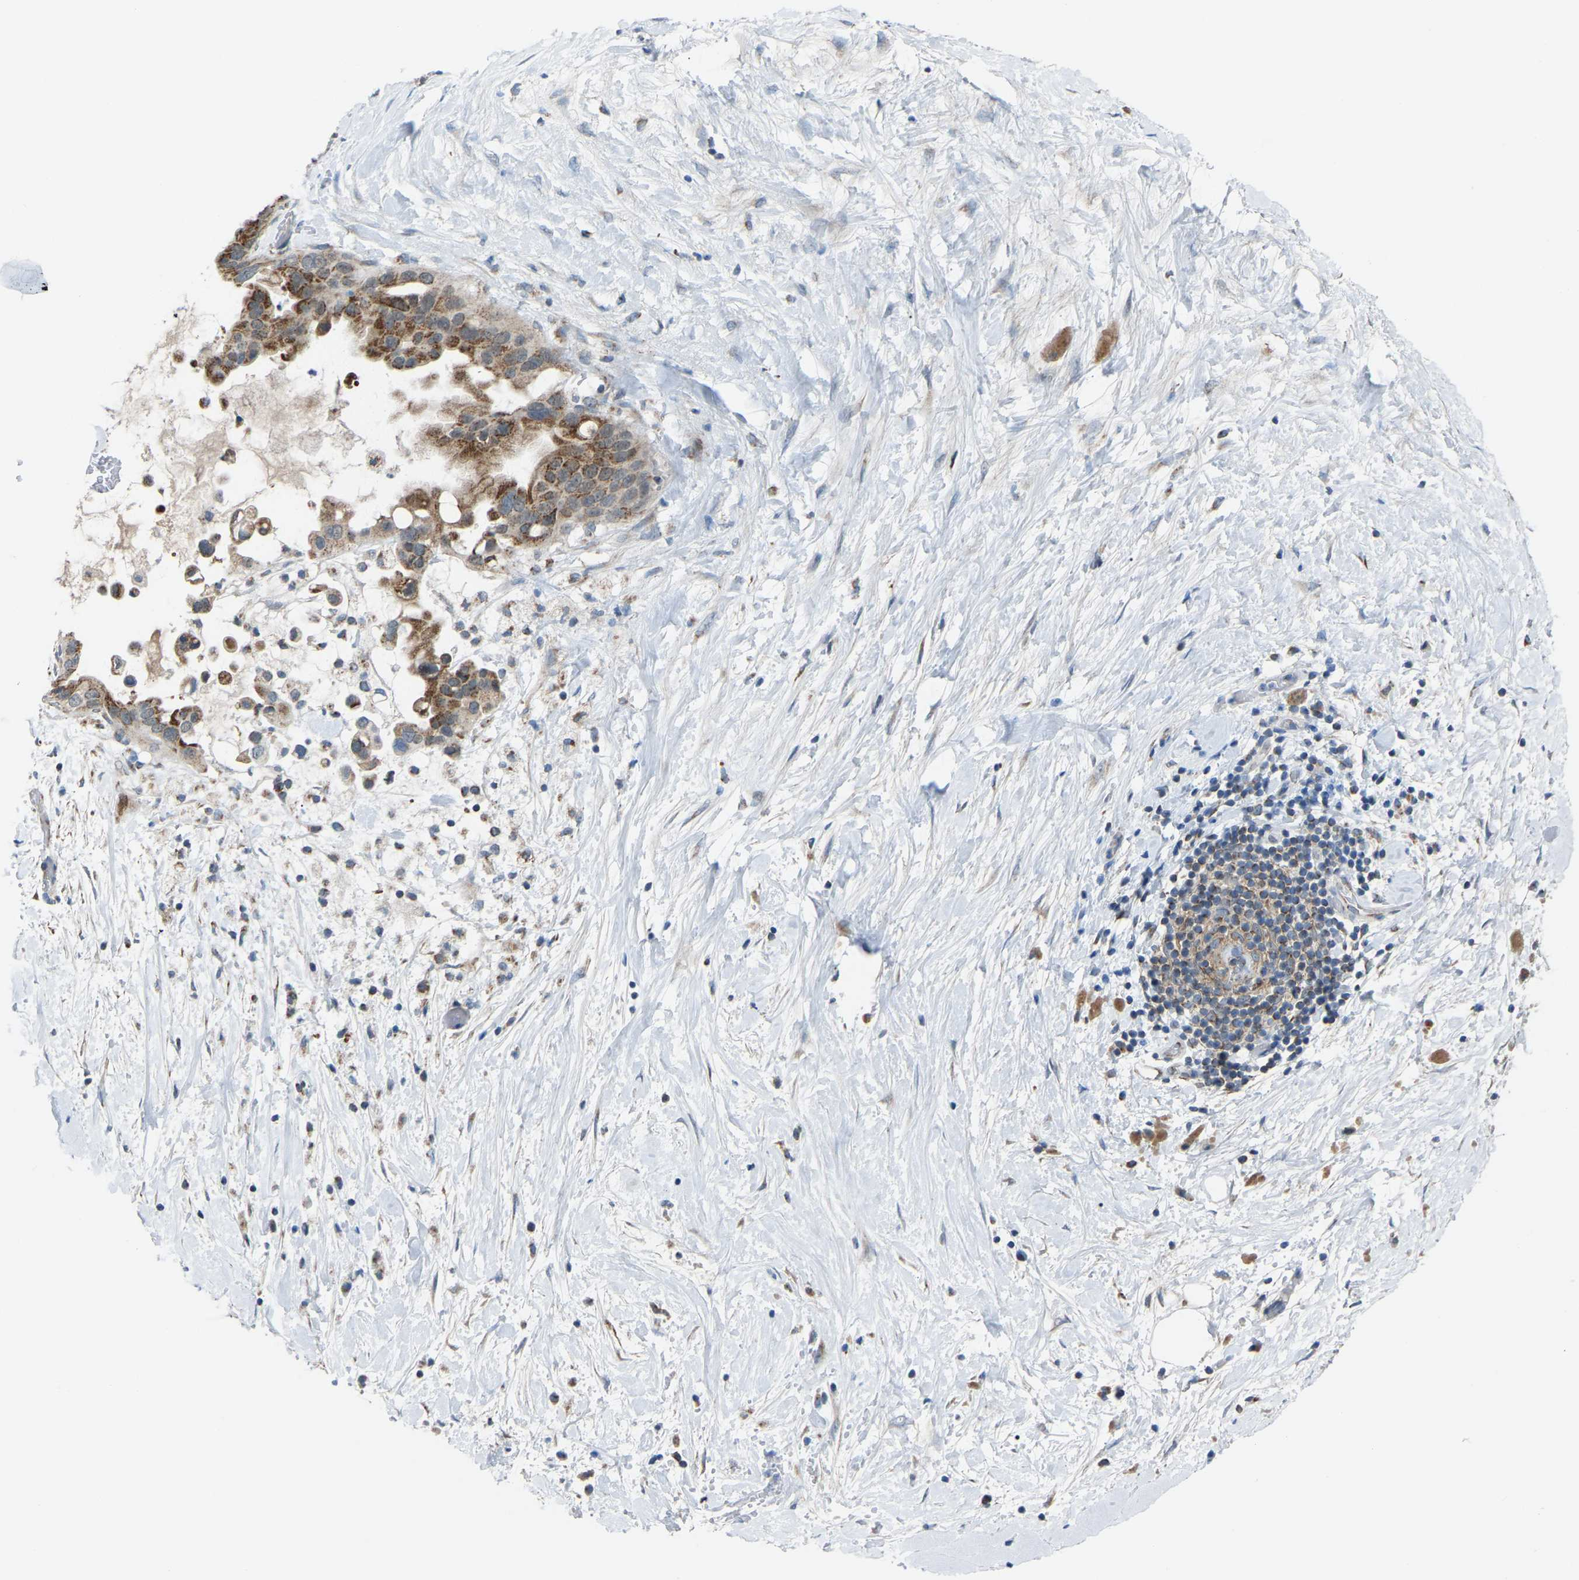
{"staining": {"intensity": "moderate", "quantity": ">75%", "location": "cytoplasmic/membranous"}, "tissue": "pancreatic cancer", "cell_type": "Tumor cells", "image_type": "cancer", "snomed": [{"axis": "morphology", "description": "Adenocarcinoma, NOS"}, {"axis": "topography", "description": "Pancreas"}], "caption": "DAB immunohistochemical staining of adenocarcinoma (pancreatic) displays moderate cytoplasmic/membranous protein positivity in about >75% of tumor cells.", "gene": "CANT1", "patient": {"sex": "male", "age": 55}}